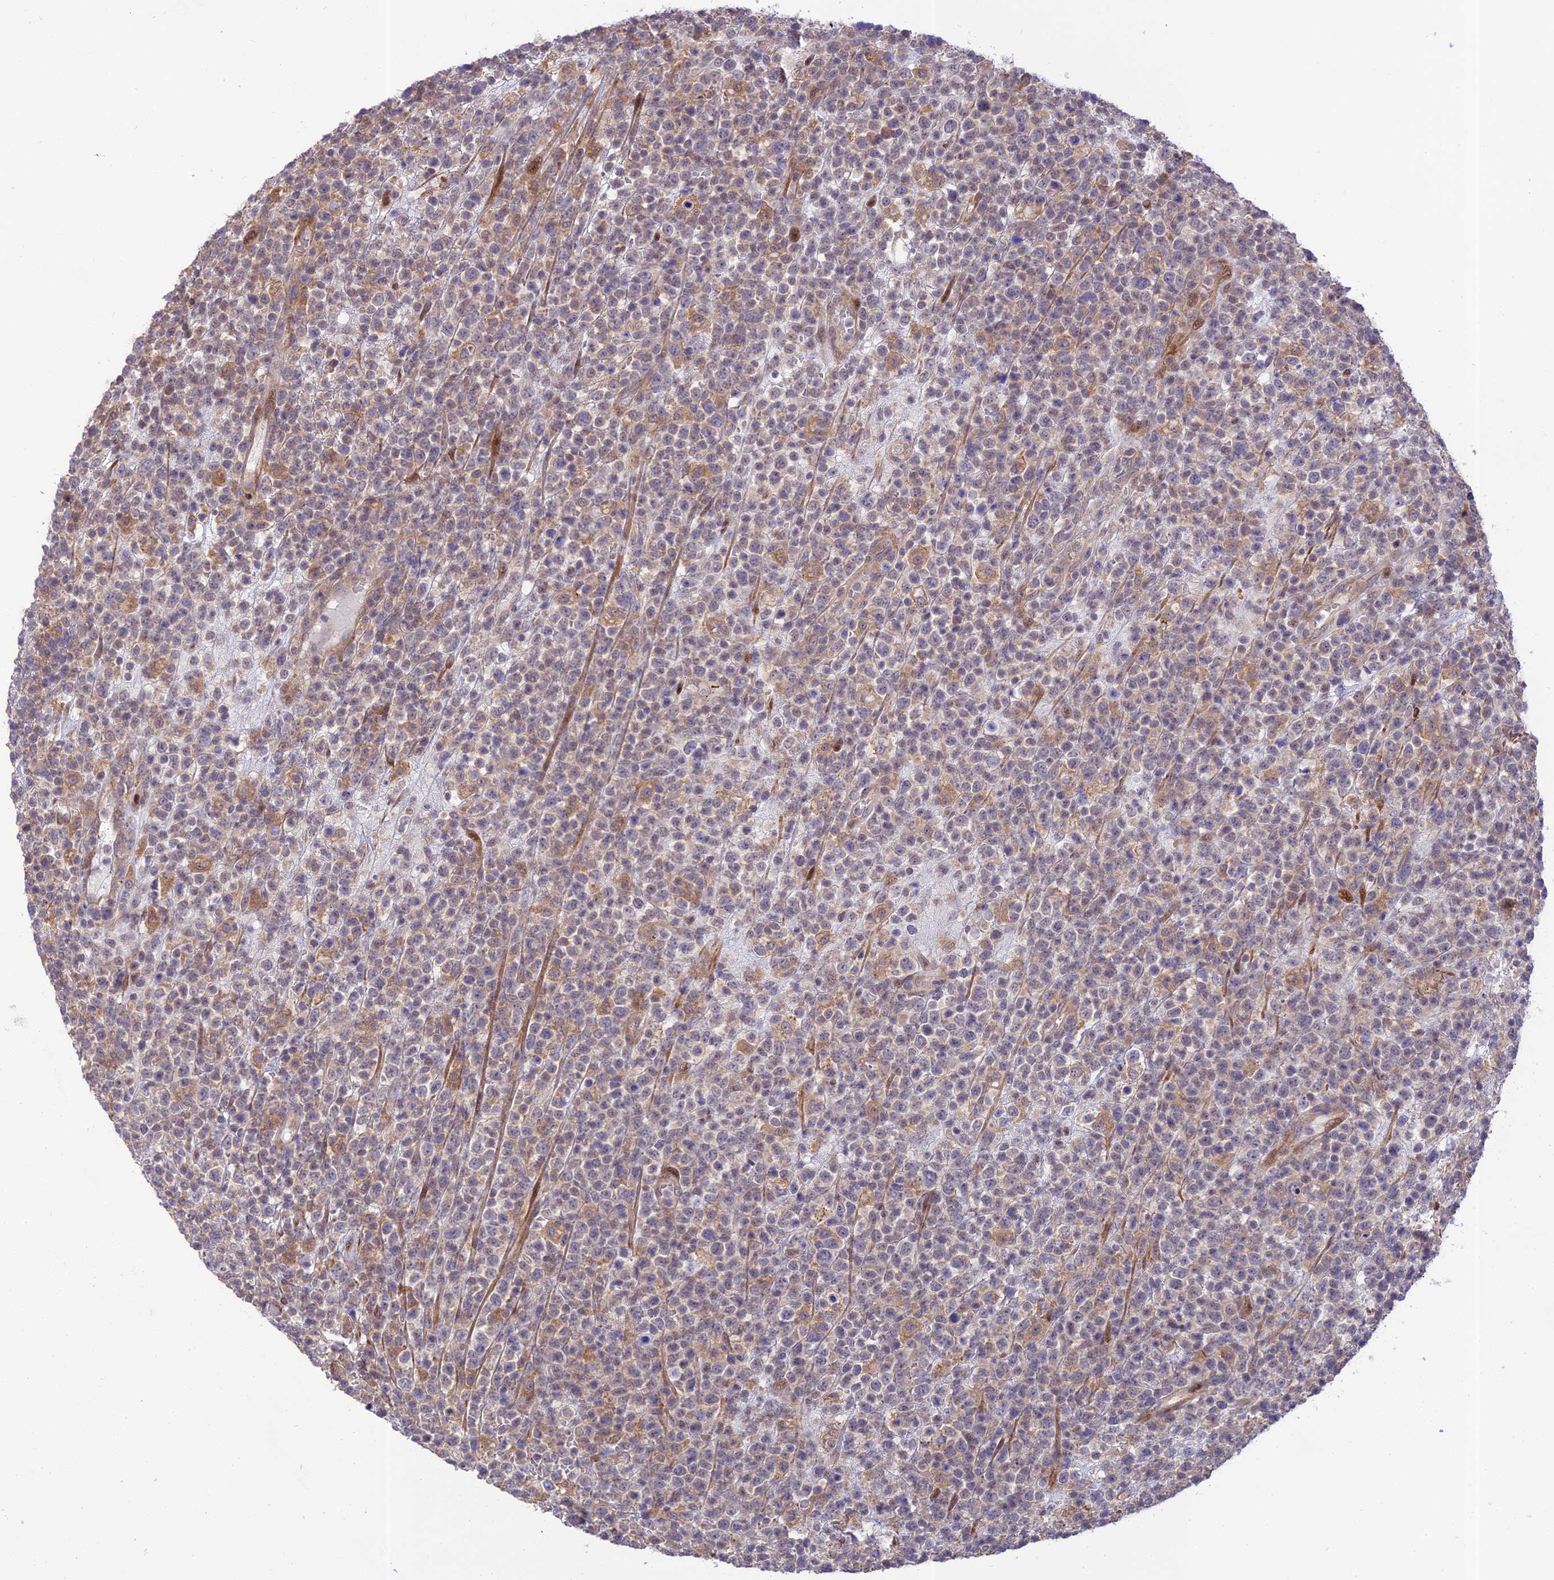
{"staining": {"intensity": "negative", "quantity": "none", "location": "none"}, "tissue": "lymphoma", "cell_type": "Tumor cells", "image_type": "cancer", "snomed": [{"axis": "morphology", "description": "Malignant lymphoma, non-Hodgkin's type, High grade"}, {"axis": "topography", "description": "Colon"}], "caption": "Tumor cells show no significant staining in high-grade malignant lymphoma, non-Hodgkin's type.", "gene": "ZNF584", "patient": {"sex": "female", "age": 53}}